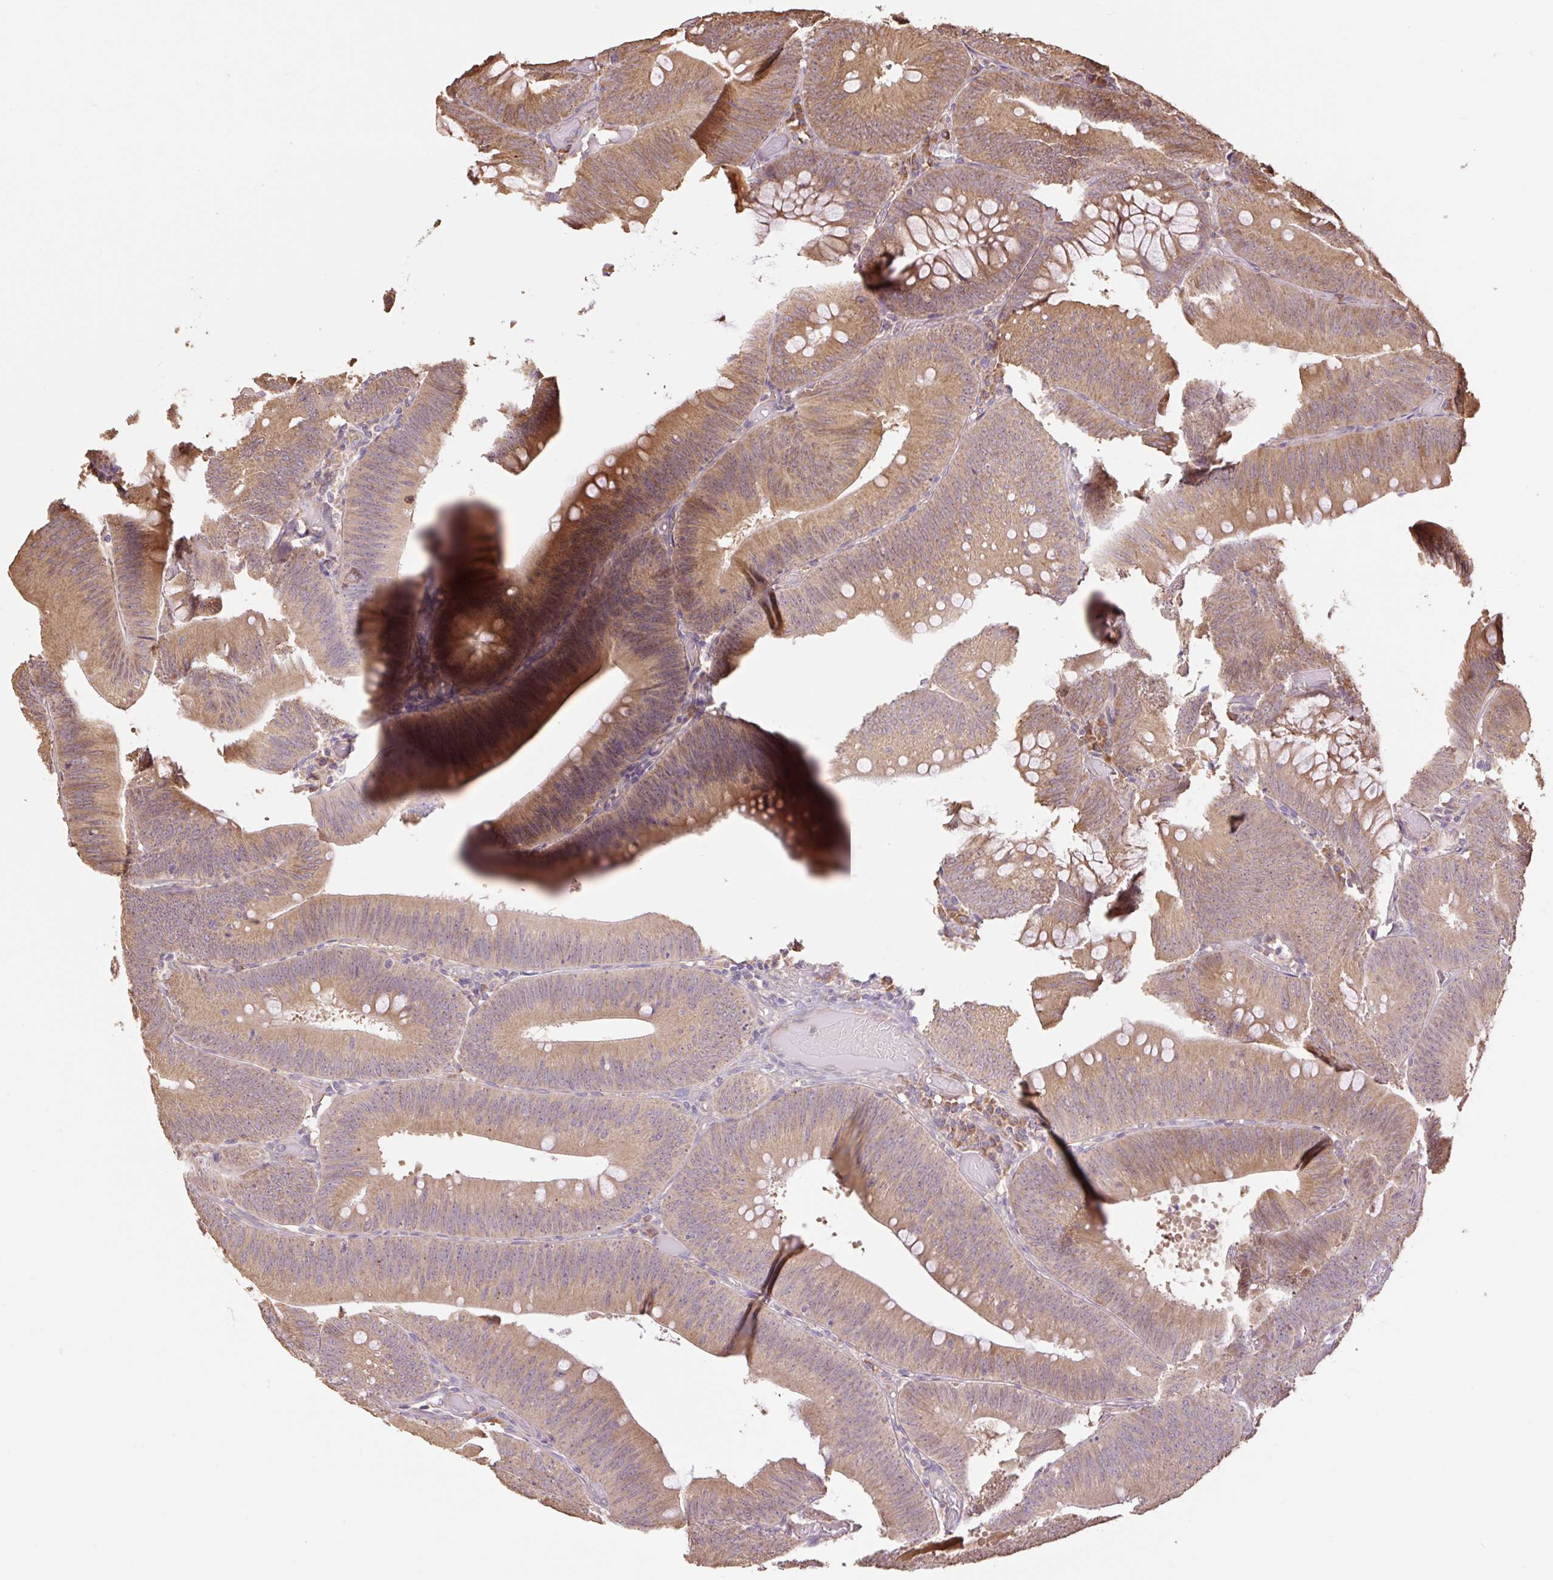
{"staining": {"intensity": "moderate", "quantity": ">75%", "location": "cytoplasmic/membranous"}, "tissue": "colorectal cancer", "cell_type": "Tumor cells", "image_type": "cancer", "snomed": [{"axis": "morphology", "description": "Adenocarcinoma, NOS"}, {"axis": "topography", "description": "Colon"}], "caption": "A photomicrograph of human adenocarcinoma (colorectal) stained for a protein exhibits moderate cytoplasmic/membranous brown staining in tumor cells.", "gene": "DESI1", "patient": {"sex": "male", "age": 84}}